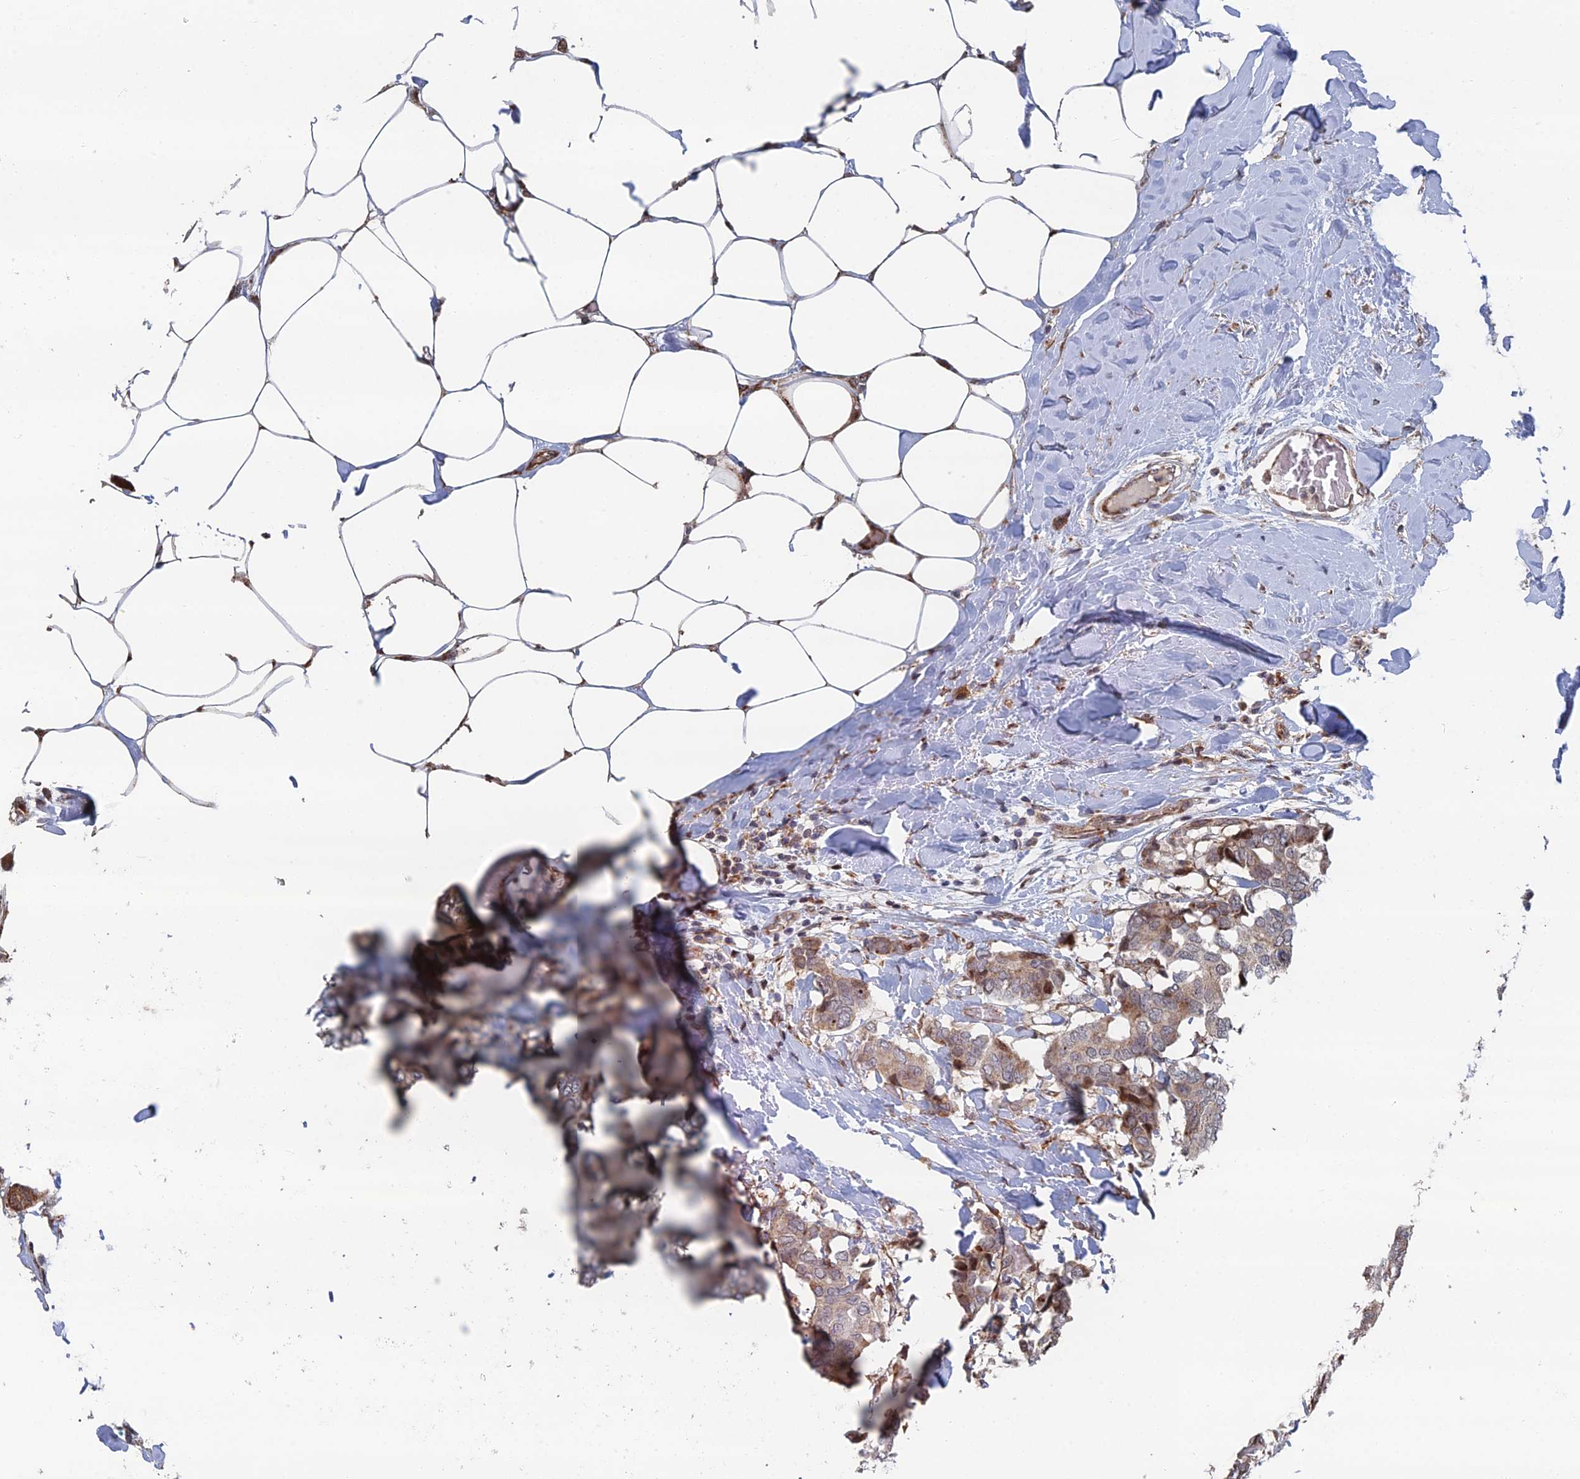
{"staining": {"intensity": "moderate", "quantity": "<25%", "location": "cytoplasmic/membranous"}, "tissue": "breast cancer", "cell_type": "Tumor cells", "image_type": "cancer", "snomed": [{"axis": "morphology", "description": "Duct carcinoma"}, {"axis": "topography", "description": "Breast"}], "caption": "Immunohistochemistry (DAB) staining of human breast cancer exhibits moderate cytoplasmic/membranous protein staining in approximately <25% of tumor cells.", "gene": "GTF2IRD1", "patient": {"sex": "female", "age": 75}}